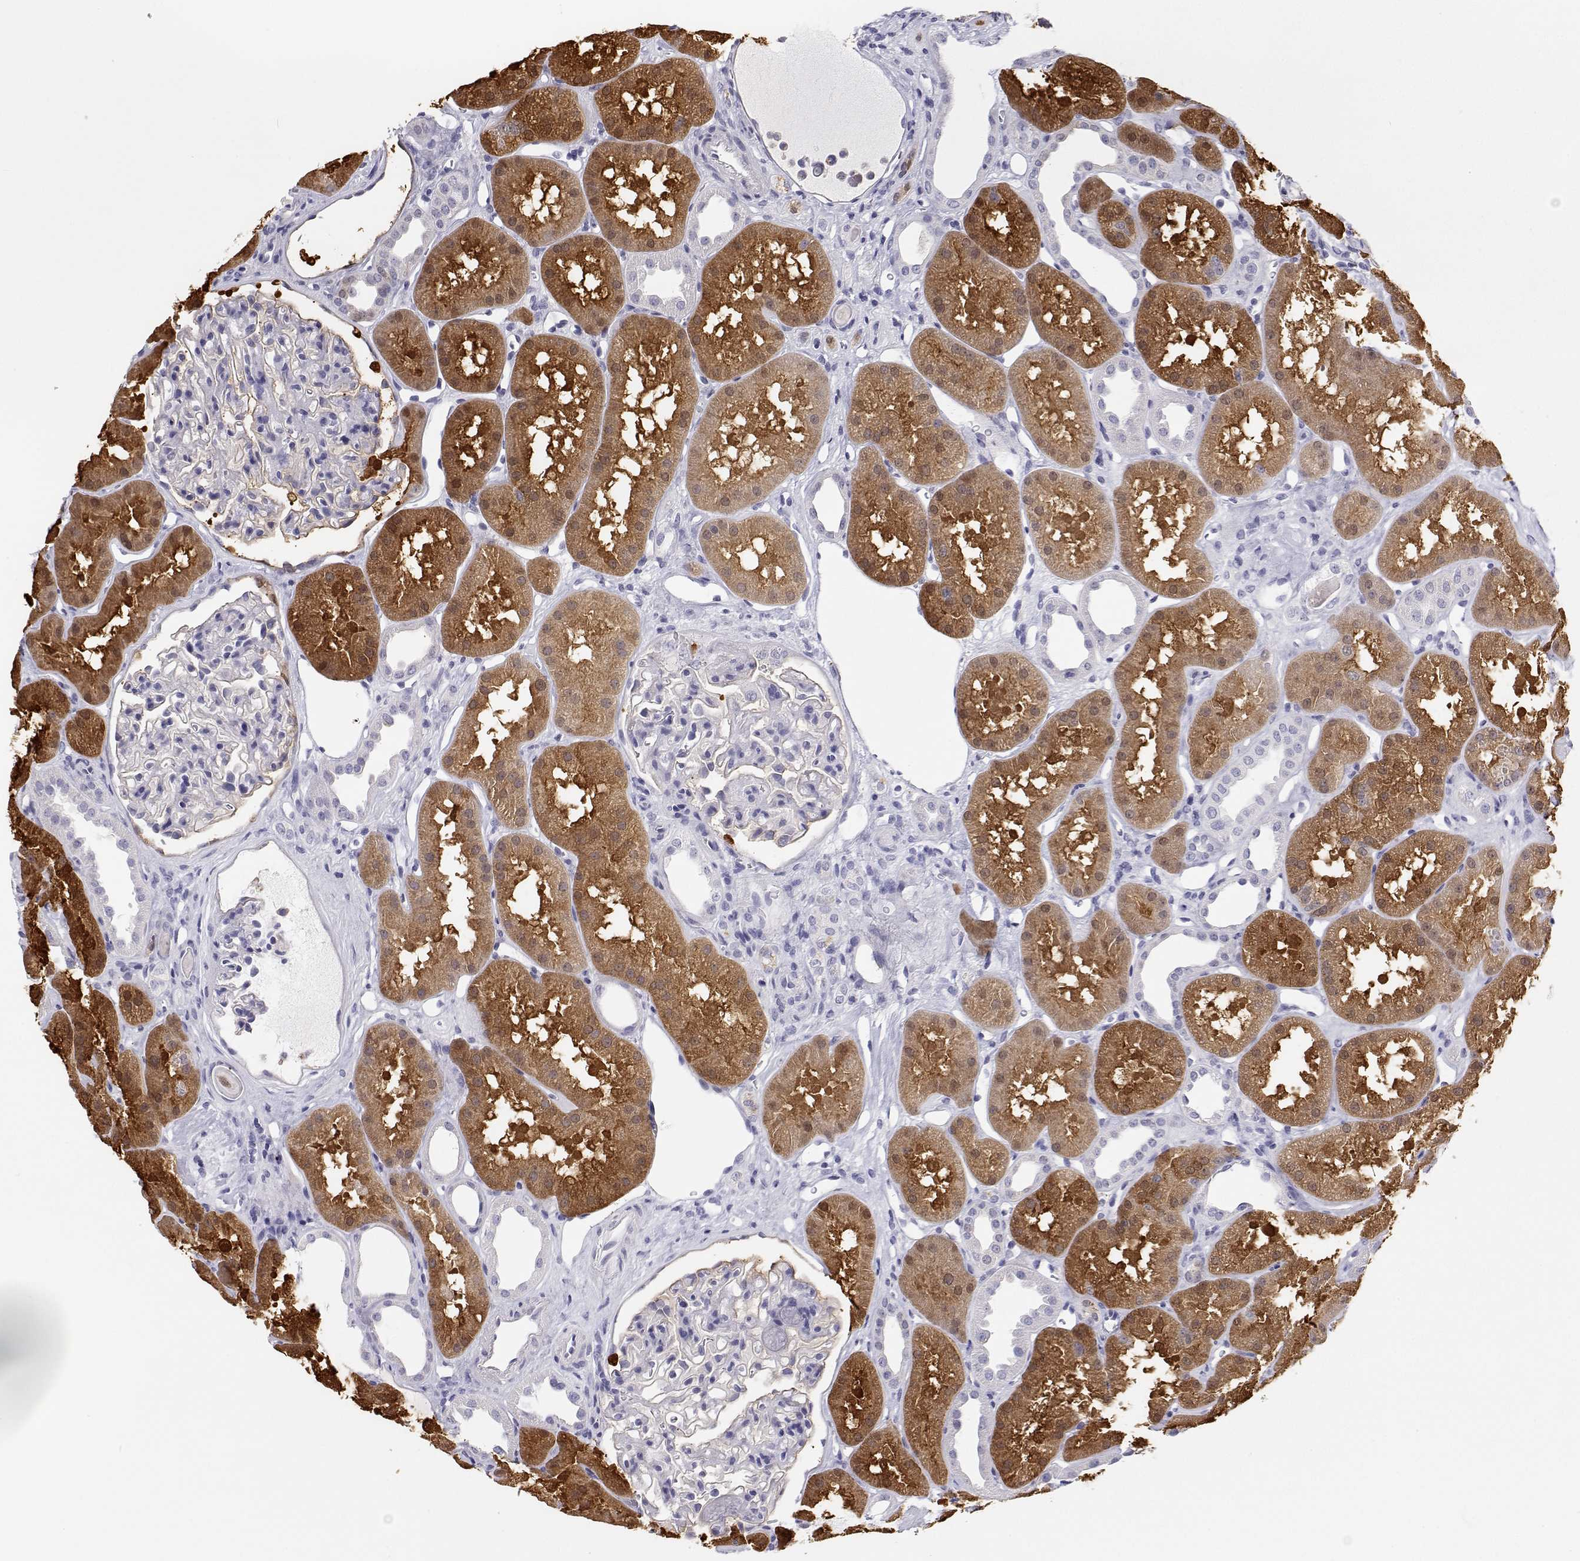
{"staining": {"intensity": "negative", "quantity": "none", "location": "none"}, "tissue": "kidney", "cell_type": "Cells in glomeruli", "image_type": "normal", "snomed": [{"axis": "morphology", "description": "Normal tissue, NOS"}, {"axis": "topography", "description": "Kidney"}], "caption": "Image shows no protein expression in cells in glomeruli of benign kidney. (DAB IHC, high magnification).", "gene": "BHMT", "patient": {"sex": "male", "age": 61}}